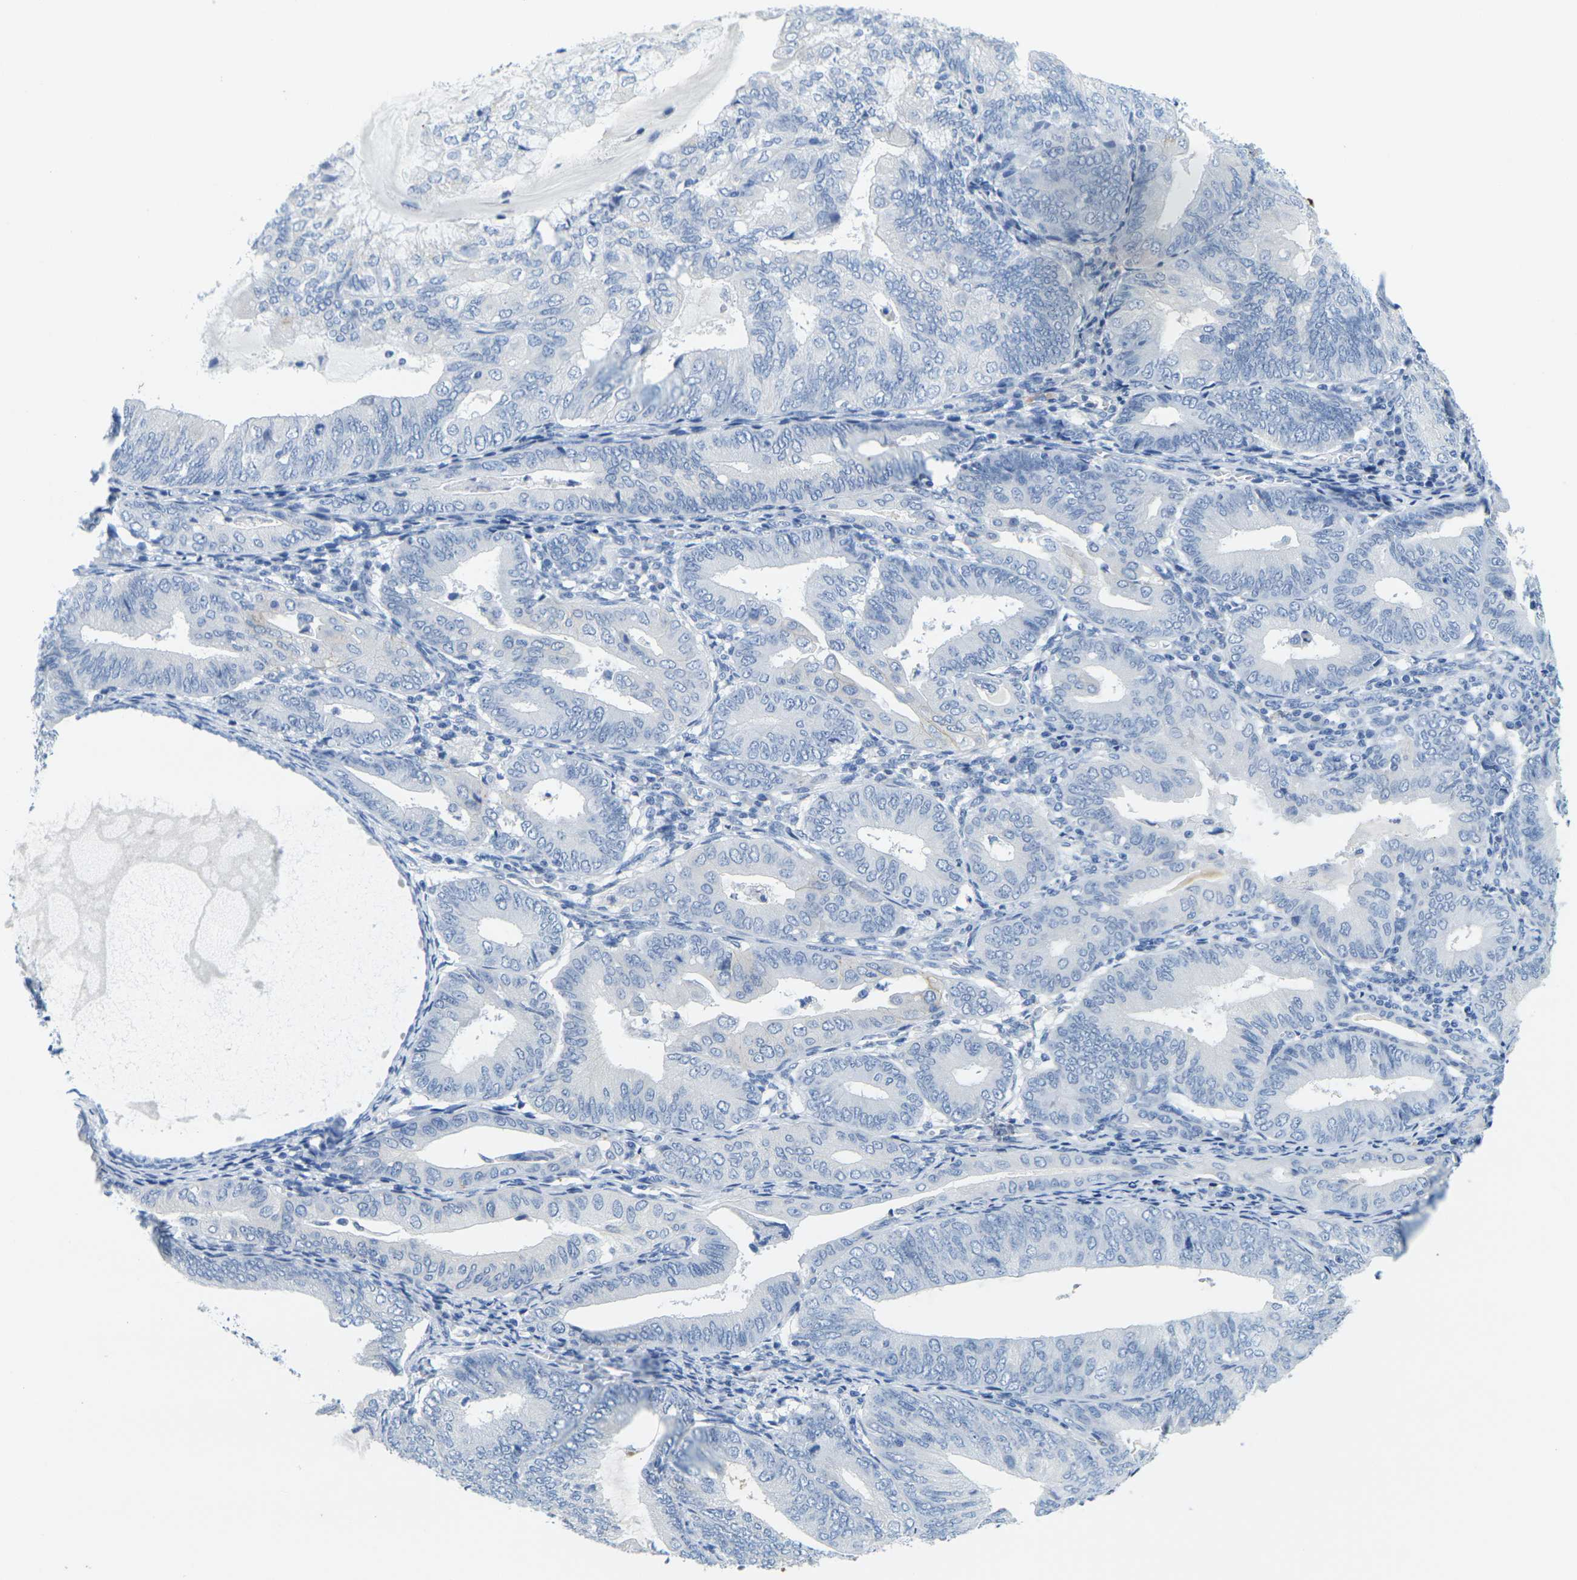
{"staining": {"intensity": "negative", "quantity": "none", "location": "none"}, "tissue": "endometrial cancer", "cell_type": "Tumor cells", "image_type": "cancer", "snomed": [{"axis": "morphology", "description": "Adenocarcinoma, NOS"}, {"axis": "topography", "description": "Endometrium"}], "caption": "Tumor cells are negative for protein expression in human endometrial cancer. The staining was performed using DAB (3,3'-diaminobenzidine) to visualize the protein expression in brown, while the nuclei were stained in blue with hematoxylin (Magnification: 20x).", "gene": "FAM3D", "patient": {"sex": "female", "age": 81}}